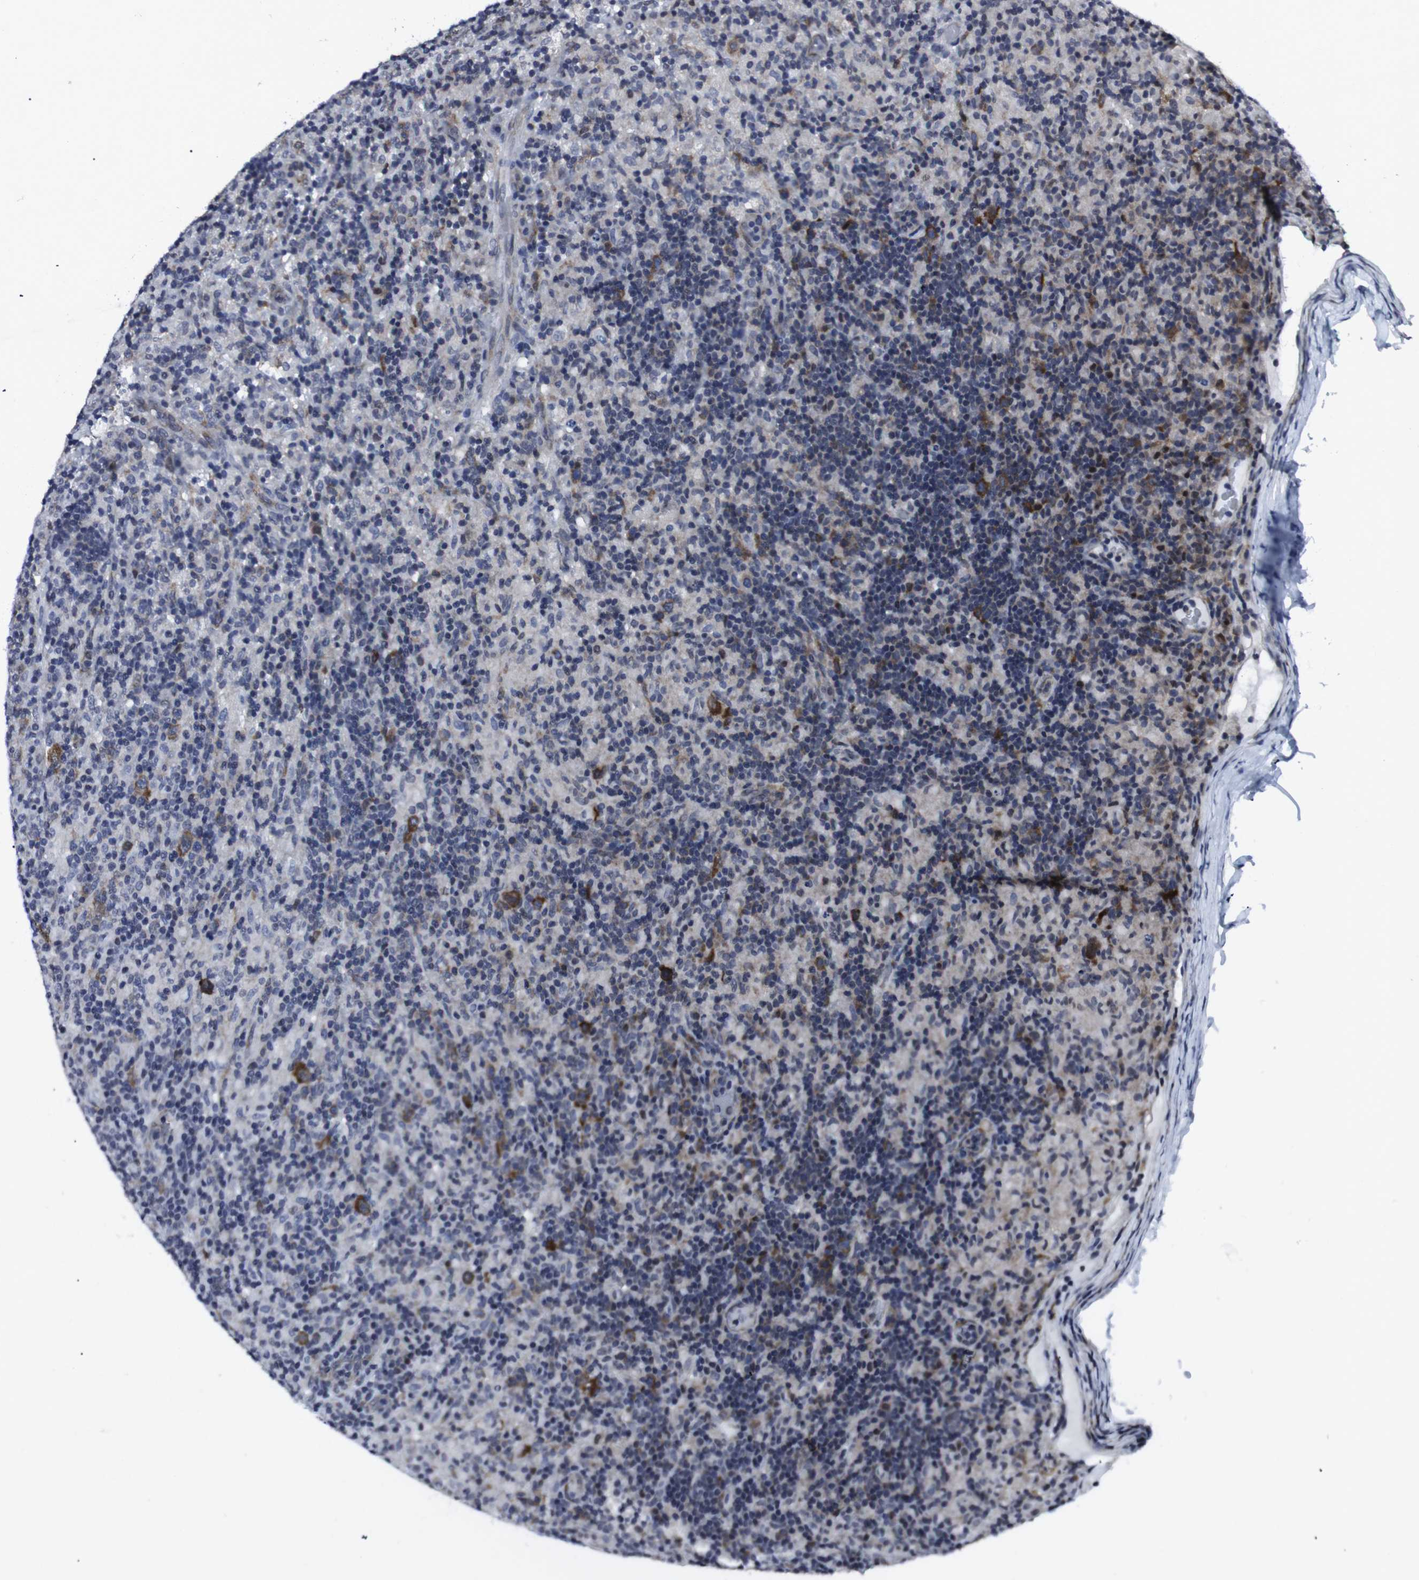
{"staining": {"intensity": "moderate", "quantity": ">75%", "location": "cytoplasmic/membranous"}, "tissue": "lymphoma", "cell_type": "Tumor cells", "image_type": "cancer", "snomed": [{"axis": "morphology", "description": "Hodgkin's disease, NOS"}, {"axis": "topography", "description": "Lymph node"}], "caption": "Human Hodgkin's disease stained with a protein marker shows moderate staining in tumor cells.", "gene": "GEMIN2", "patient": {"sex": "male", "age": 70}}